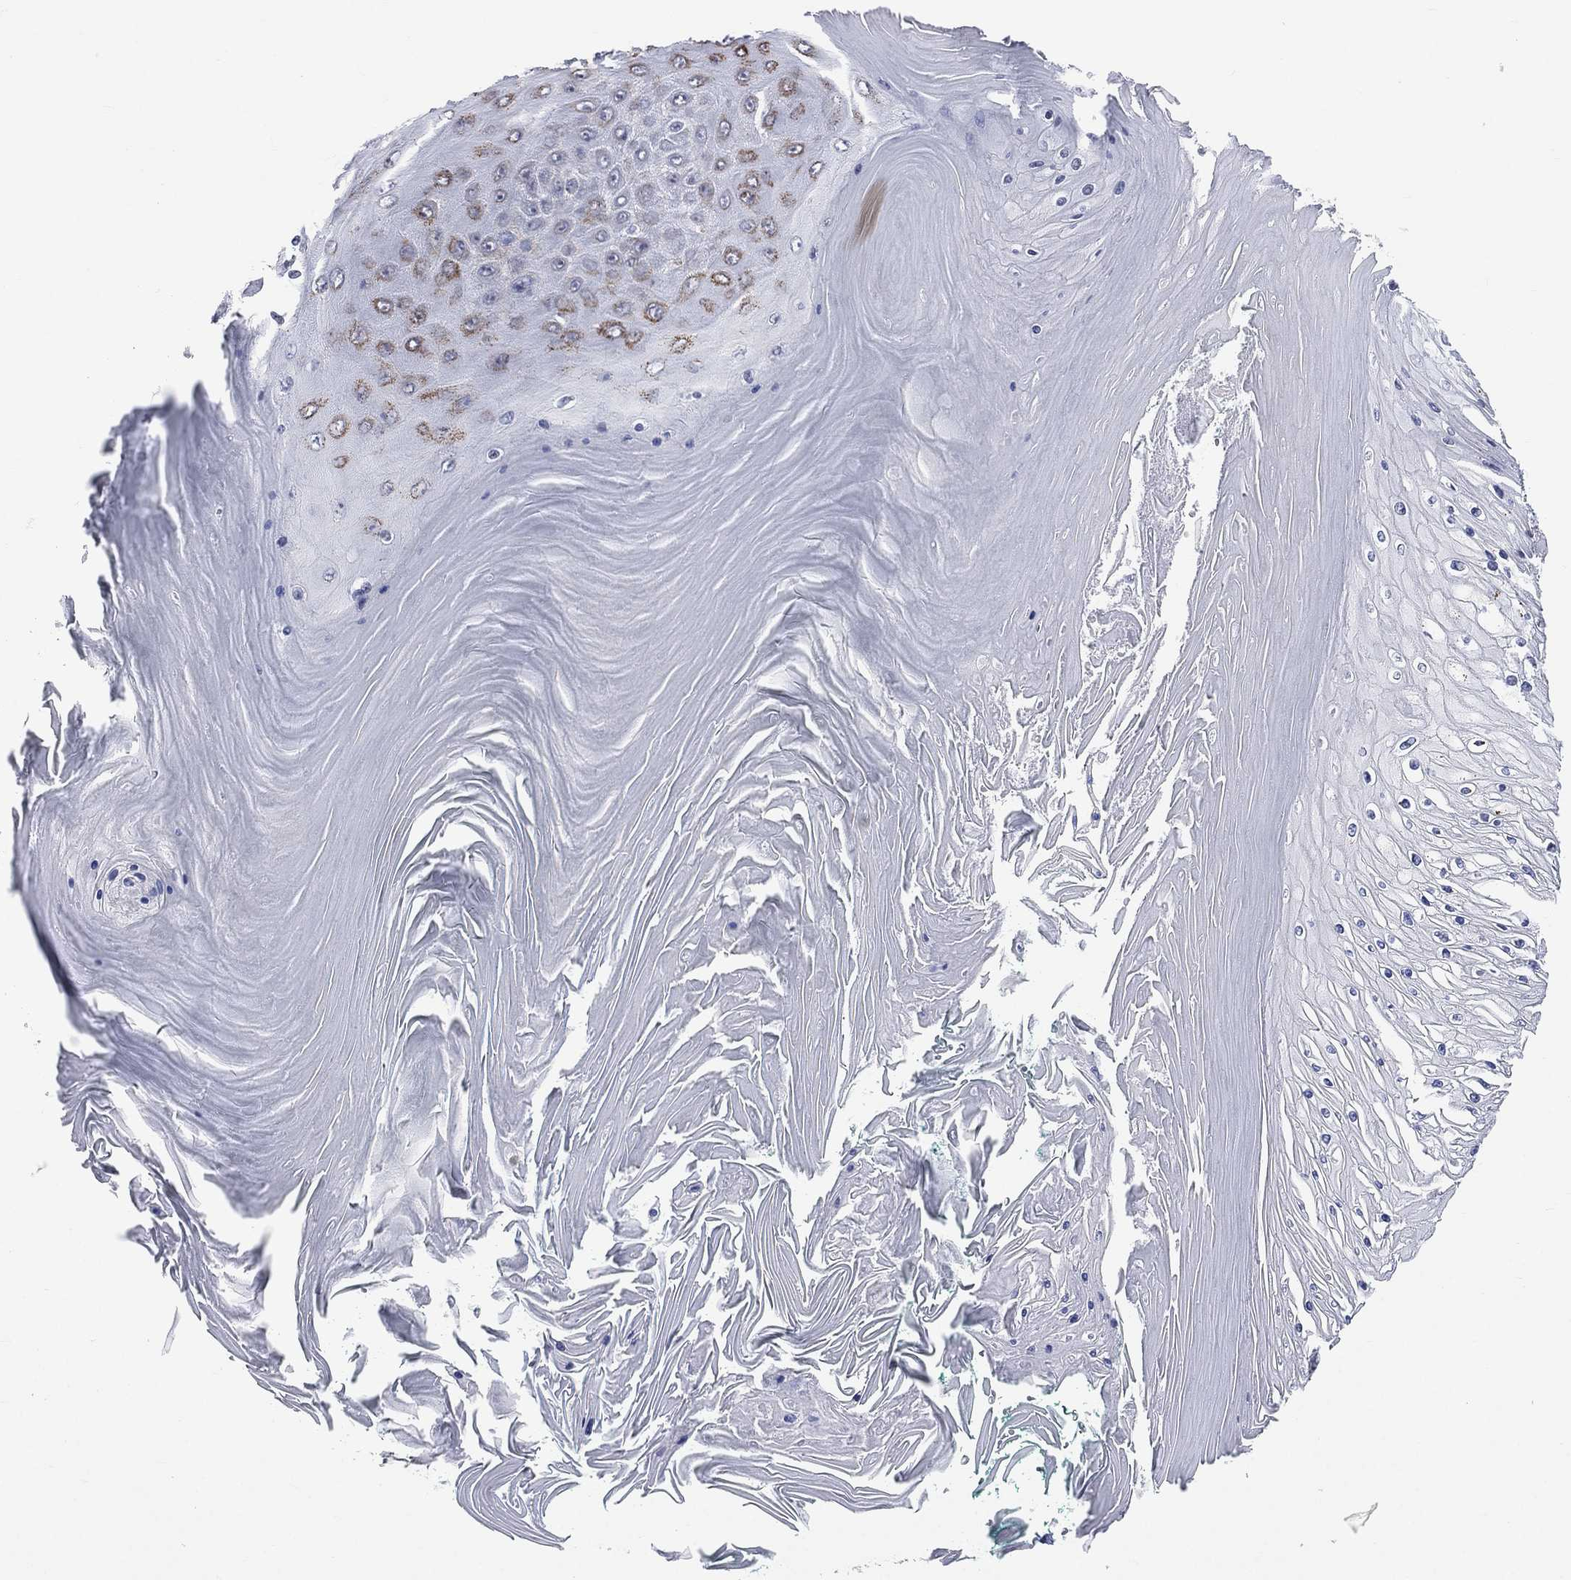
{"staining": {"intensity": "moderate", "quantity": "<25%", "location": "cytoplasmic/membranous"}, "tissue": "skin cancer", "cell_type": "Tumor cells", "image_type": "cancer", "snomed": [{"axis": "morphology", "description": "Squamous cell carcinoma, NOS"}, {"axis": "topography", "description": "Skin"}], "caption": "Immunohistochemical staining of squamous cell carcinoma (skin) displays moderate cytoplasmic/membranous protein staining in about <25% of tumor cells.", "gene": "AKAP3", "patient": {"sex": "male", "age": 62}}